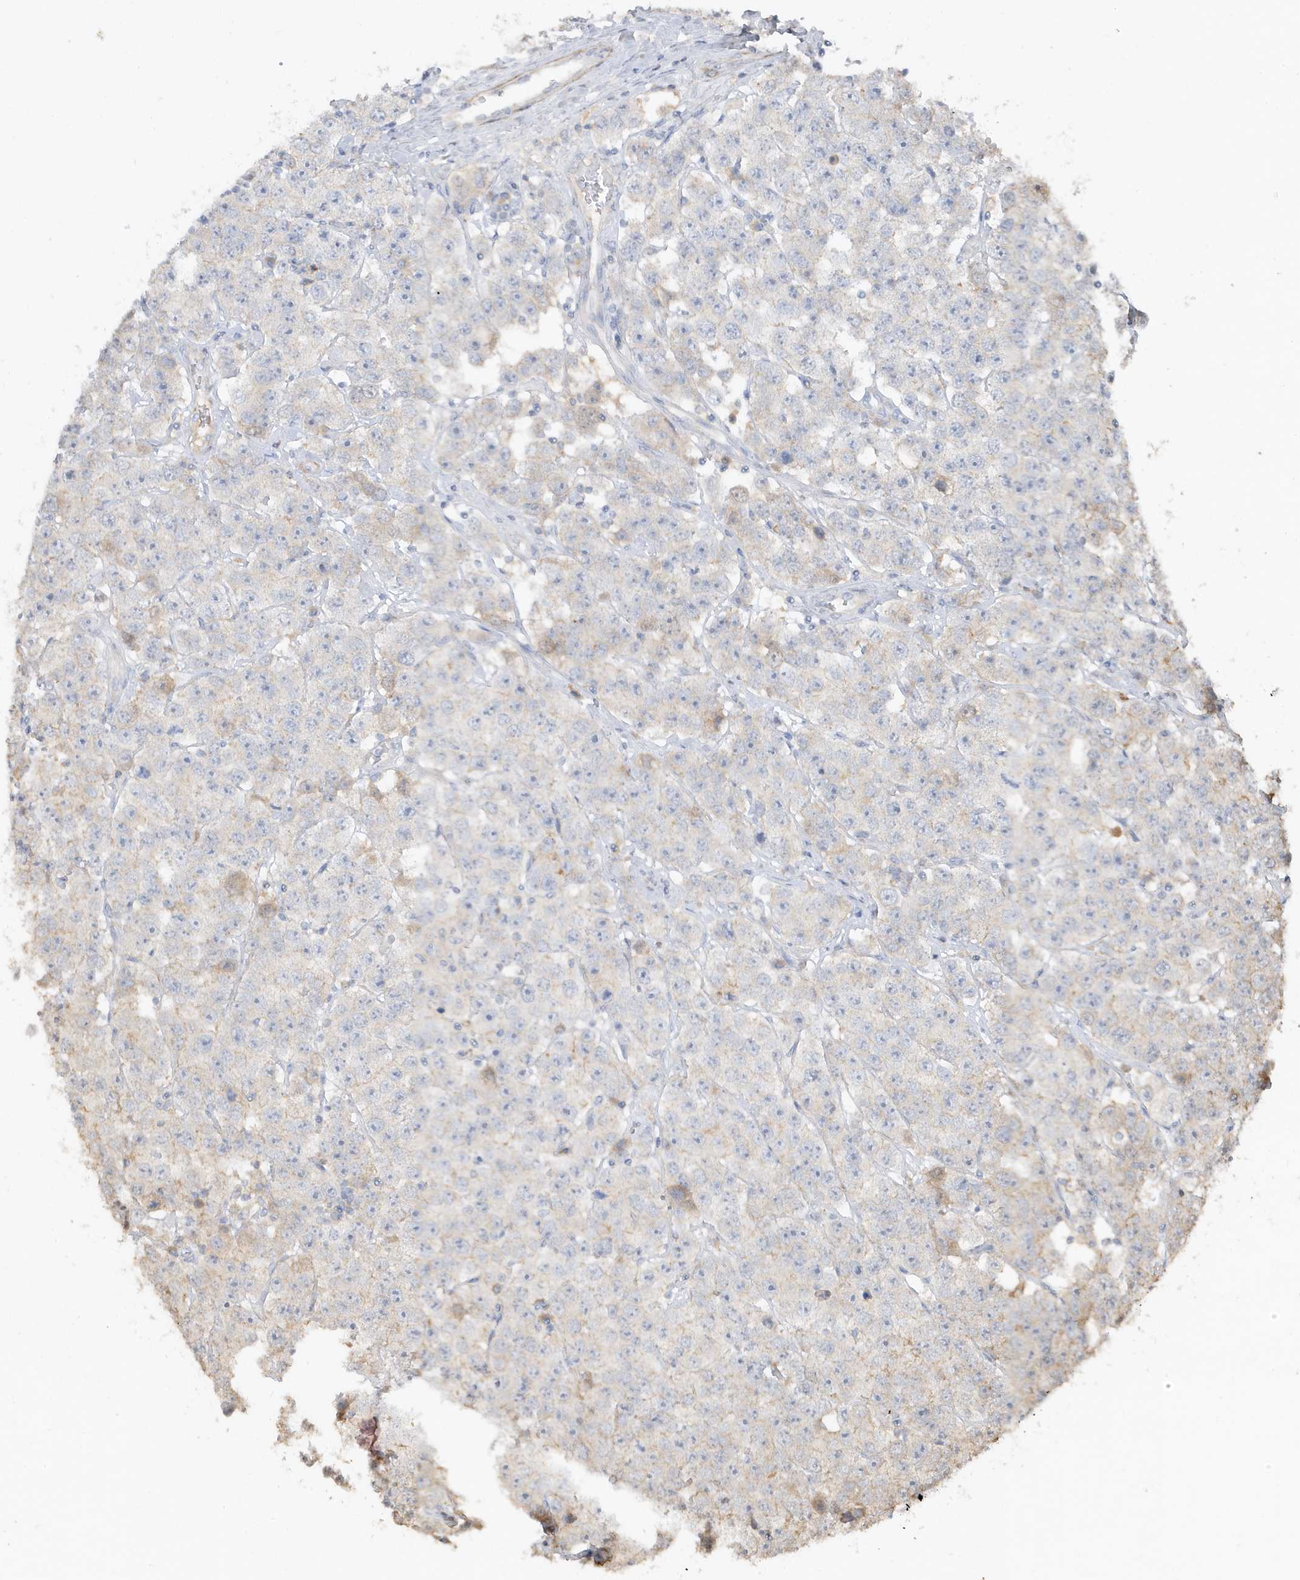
{"staining": {"intensity": "negative", "quantity": "none", "location": "none"}, "tissue": "testis cancer", "cell_type": "Tumor cells", "image_type": "cancer", "snomed": [{"axis": "morphology", "description": "Seminoma, NOS"}, {"axis": "topography", "description": "Testis"}], "caption": "Protein analysis of testis seminoma displays no significant staining in tumor cells.", "gene": "PRRT3", "patient": {"sex": "male", "age": 28}}